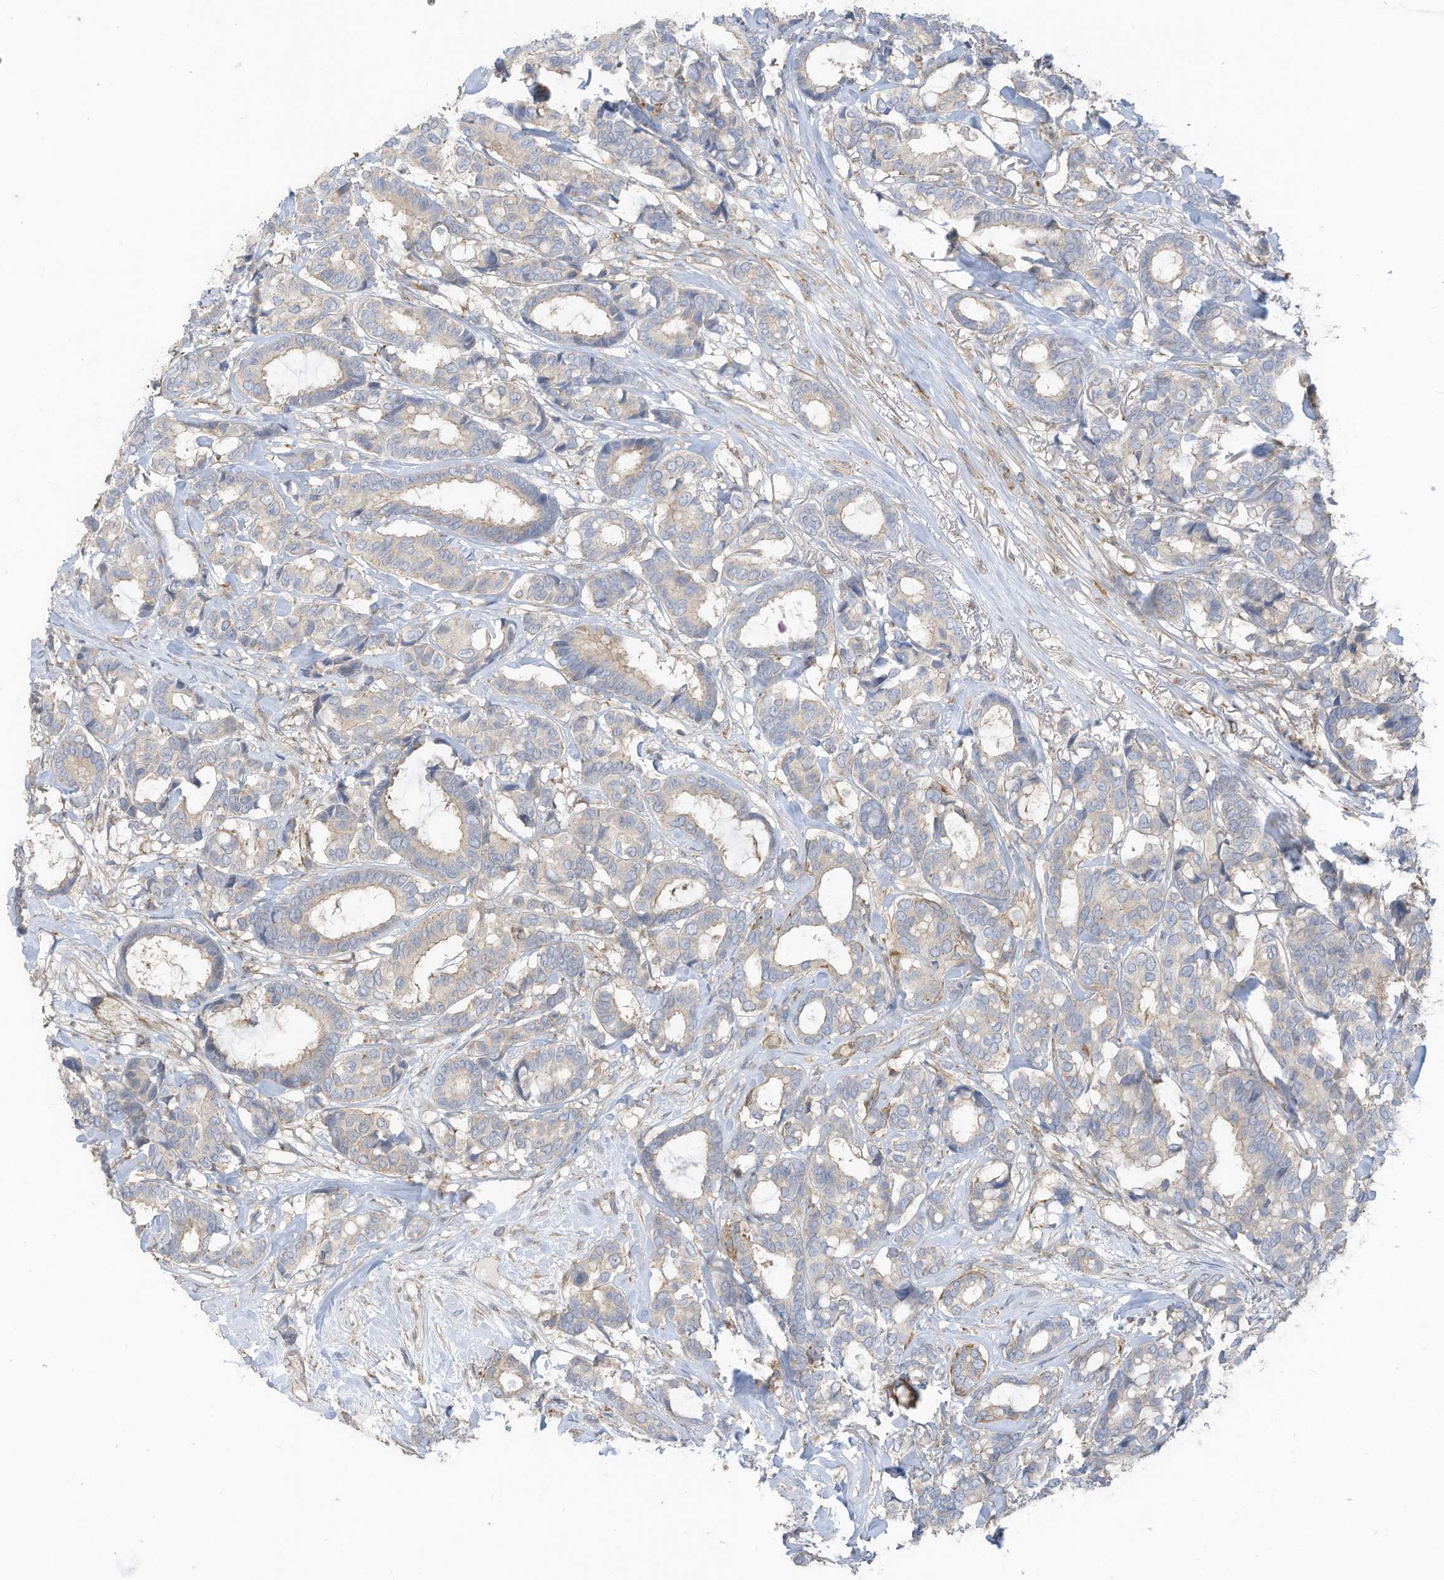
{"staining": {"intensity": "negative", "quantity": "none", "location": "none"}, "tissue": "breast cancer", "cell_type": "Tumor cells", "image_type": "cancer", "snomed": [{"axis": "morphology", "description": "Duct carcinoma"}, {"axis": "topography", "description": "Breast"}], "caption": "Image shows no protein positivity in tumor cells of breast intraductal carcinoma tissue.", "gene": "GTPBP2", "patient": {"sex": "female", "age": 87}}